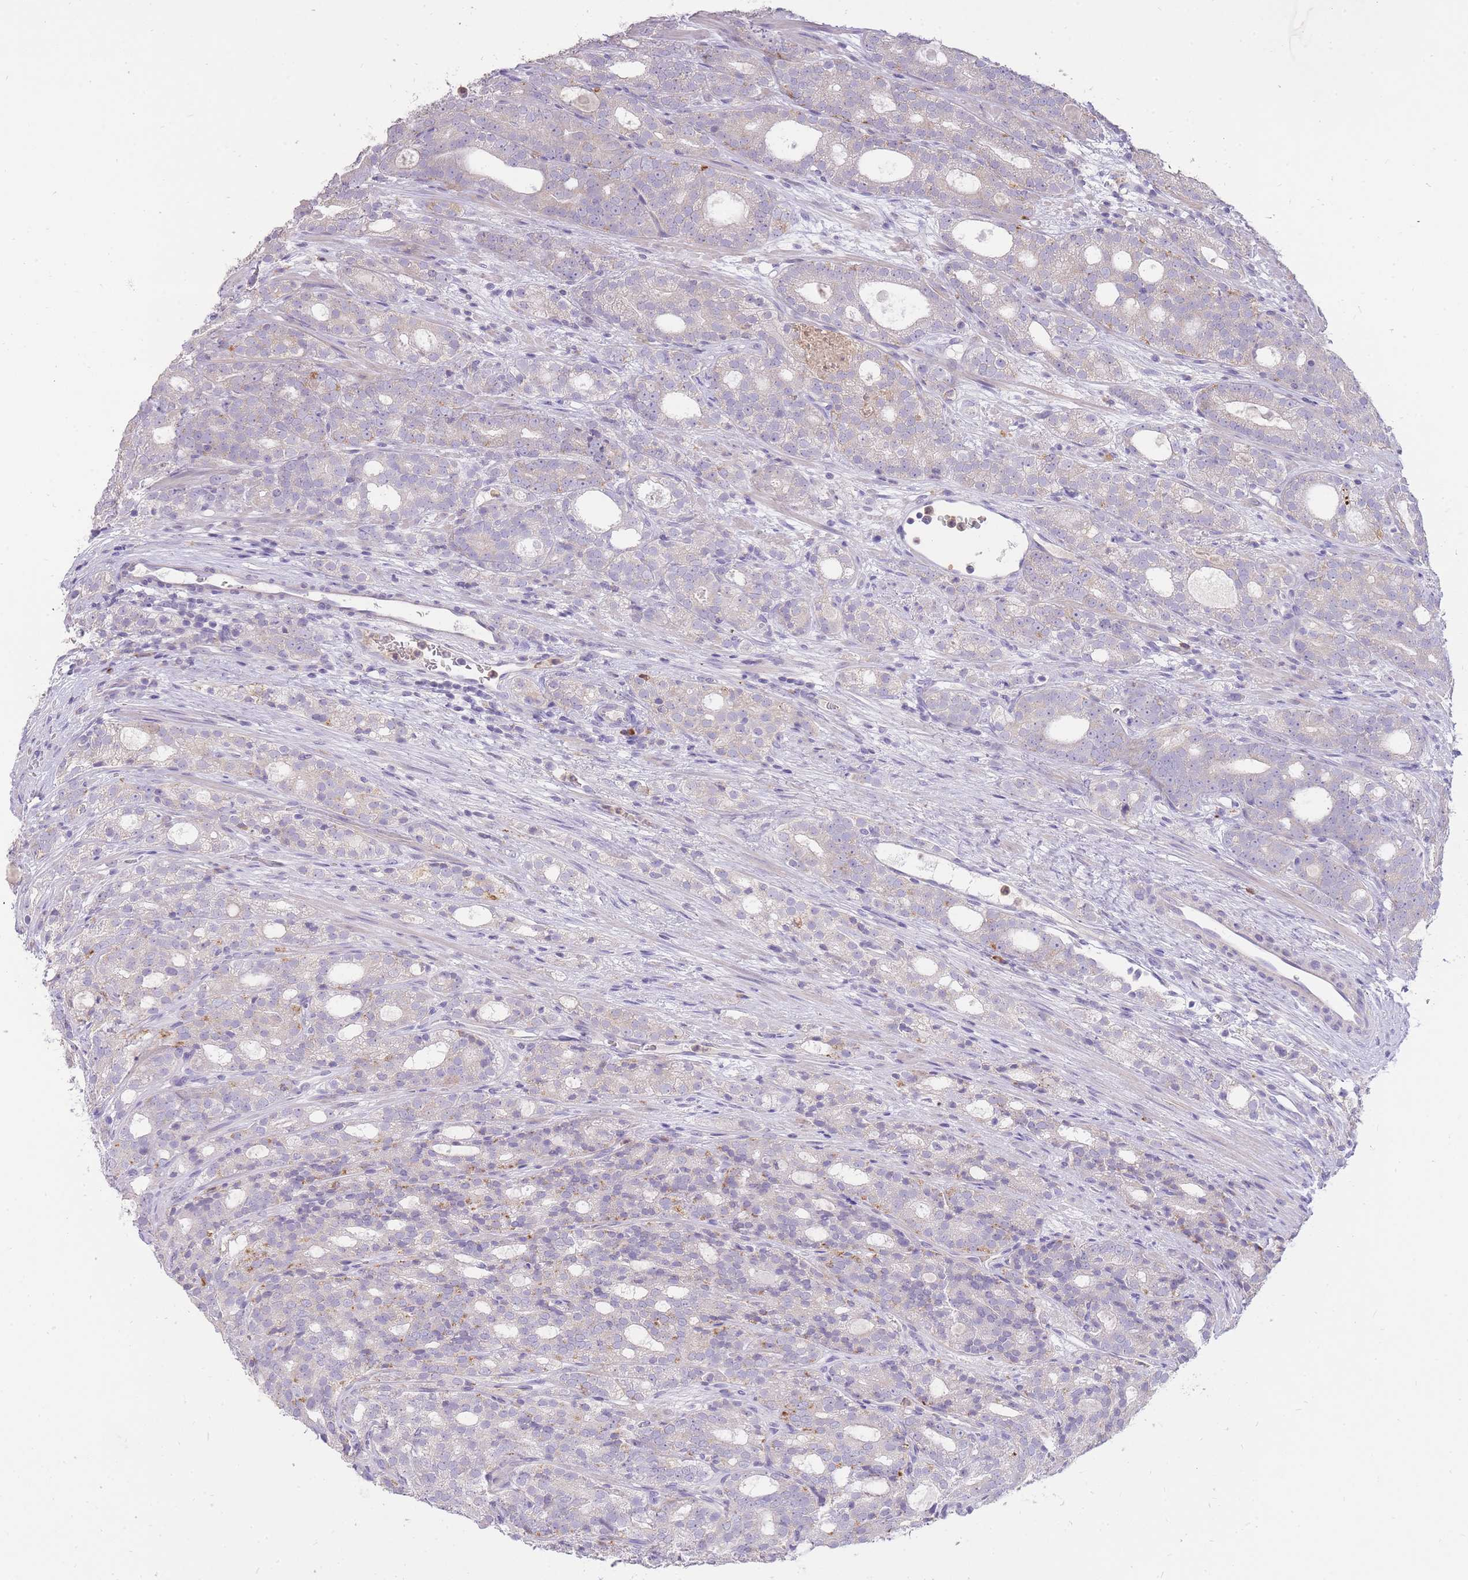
{"staining": {"intensity": "negative", "quantity": "none", "location": "none"}, "tissue": "prostate cancer", "cell_type": "Tumor cells", "image_type": "cancer", "snomed": [{"axis": "morphology", "description": "Adenocarcinoma, High grade"}, {"axis": "topography", "description": "Prostate"}], "caption": "This micrograph is of prostate cancer (adenocarcinoma (high-grade)) stained with immunohistochemistry to label a protein in brown with the nuclei are counter-stained blue. There is no positivity in tumor cells.", "gene": "FRG2C", "patient": {"sex": "male", "age": 64}}